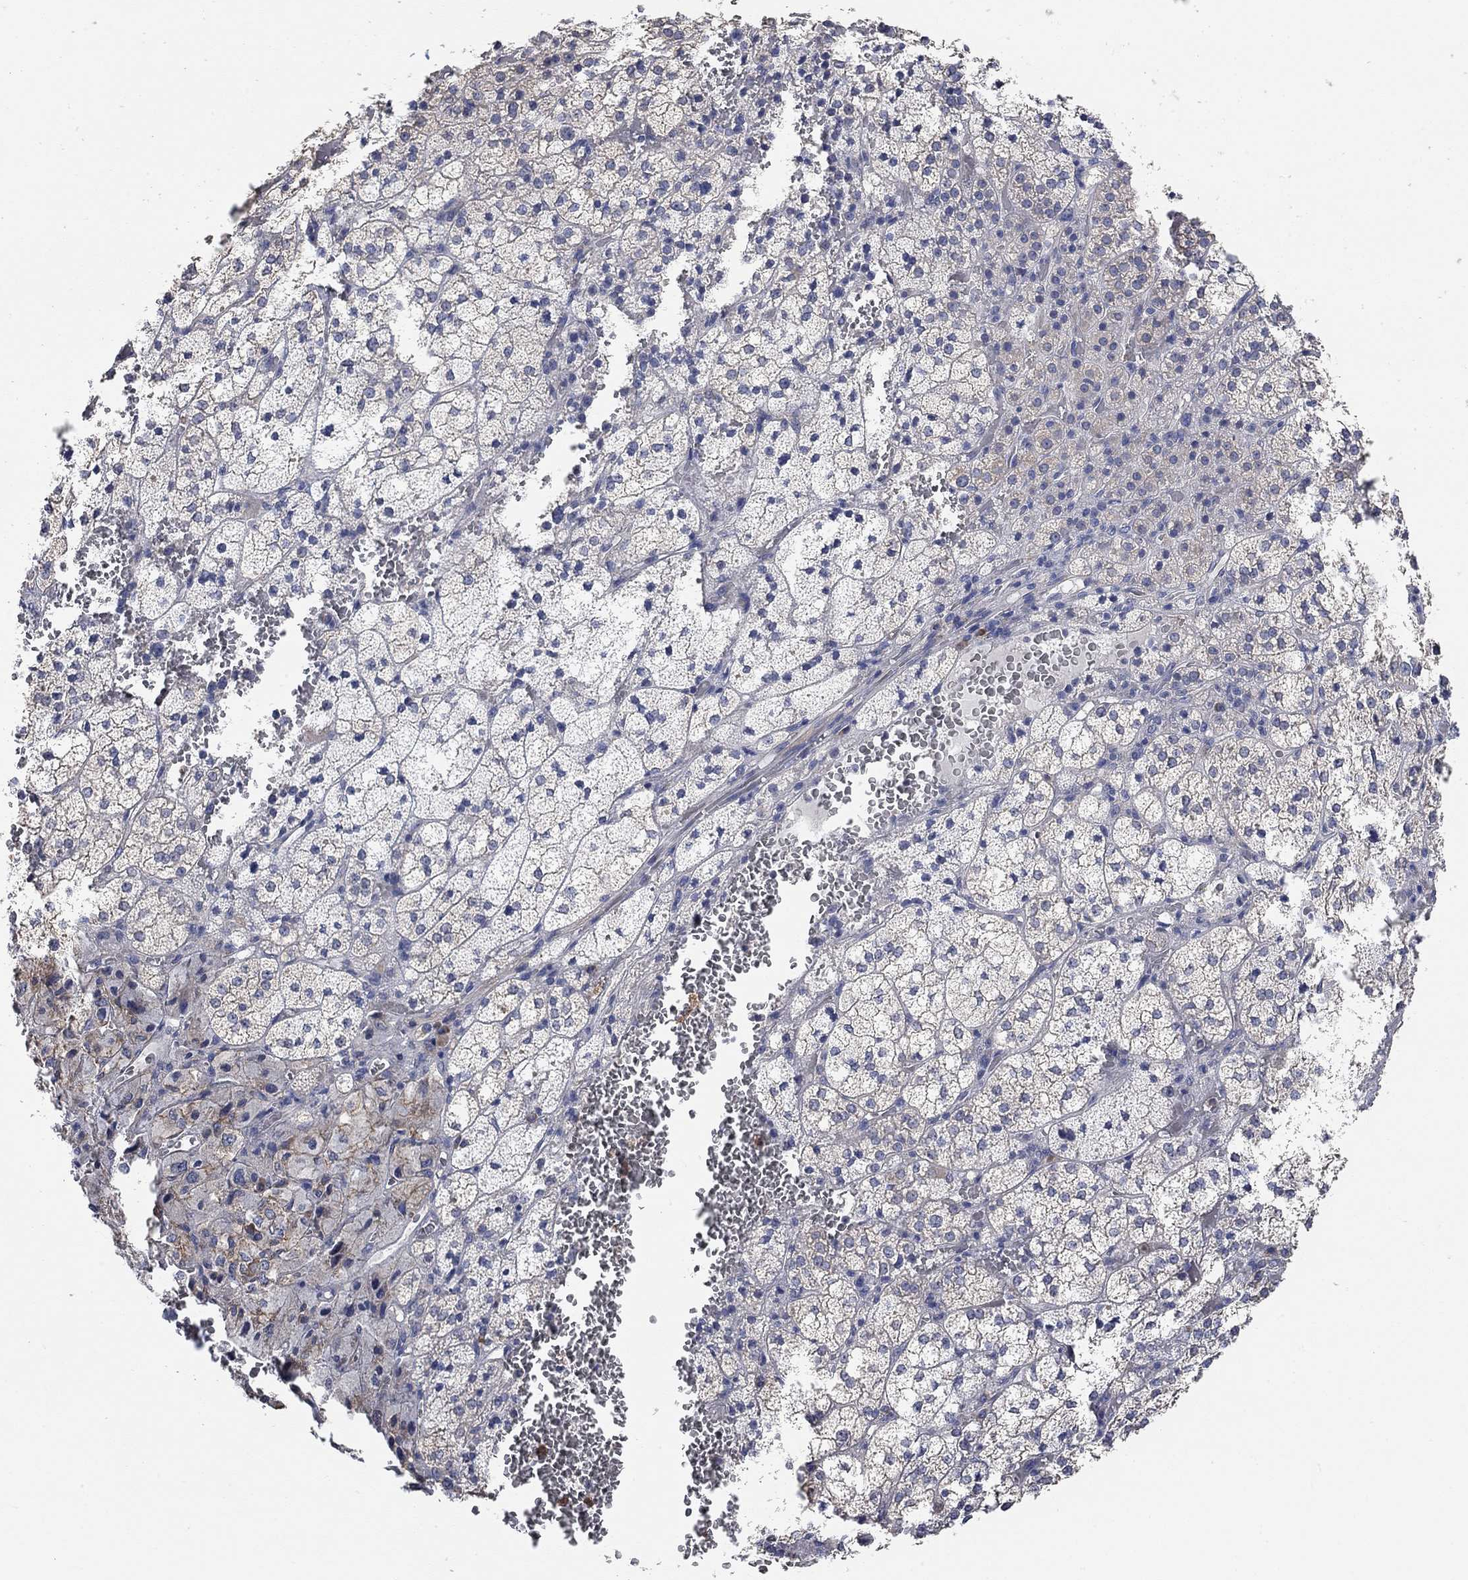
{"staining": {"intensity": "moderate", "quantity": "<25%", "location": "cytoplasmic/membranous"}, "tissue": "adrenal gland", "cell_type": "Glandular cells", "image_type": "normal", "snomed": [{"axis": "morphology", "description": "Normal tissue, NOS"}, {"axis": "topography", "description": "Adrenal gland"}], "caption": "Immunohistochemical staining of unremarkable adrenal gland displays moderate cytoplasmic/membranous protein staining in approximately <25% of glandular cells. Nuclei are stained in blue.", "gene": "SYT16", "patient": {"sex": "female", "age": 60}}